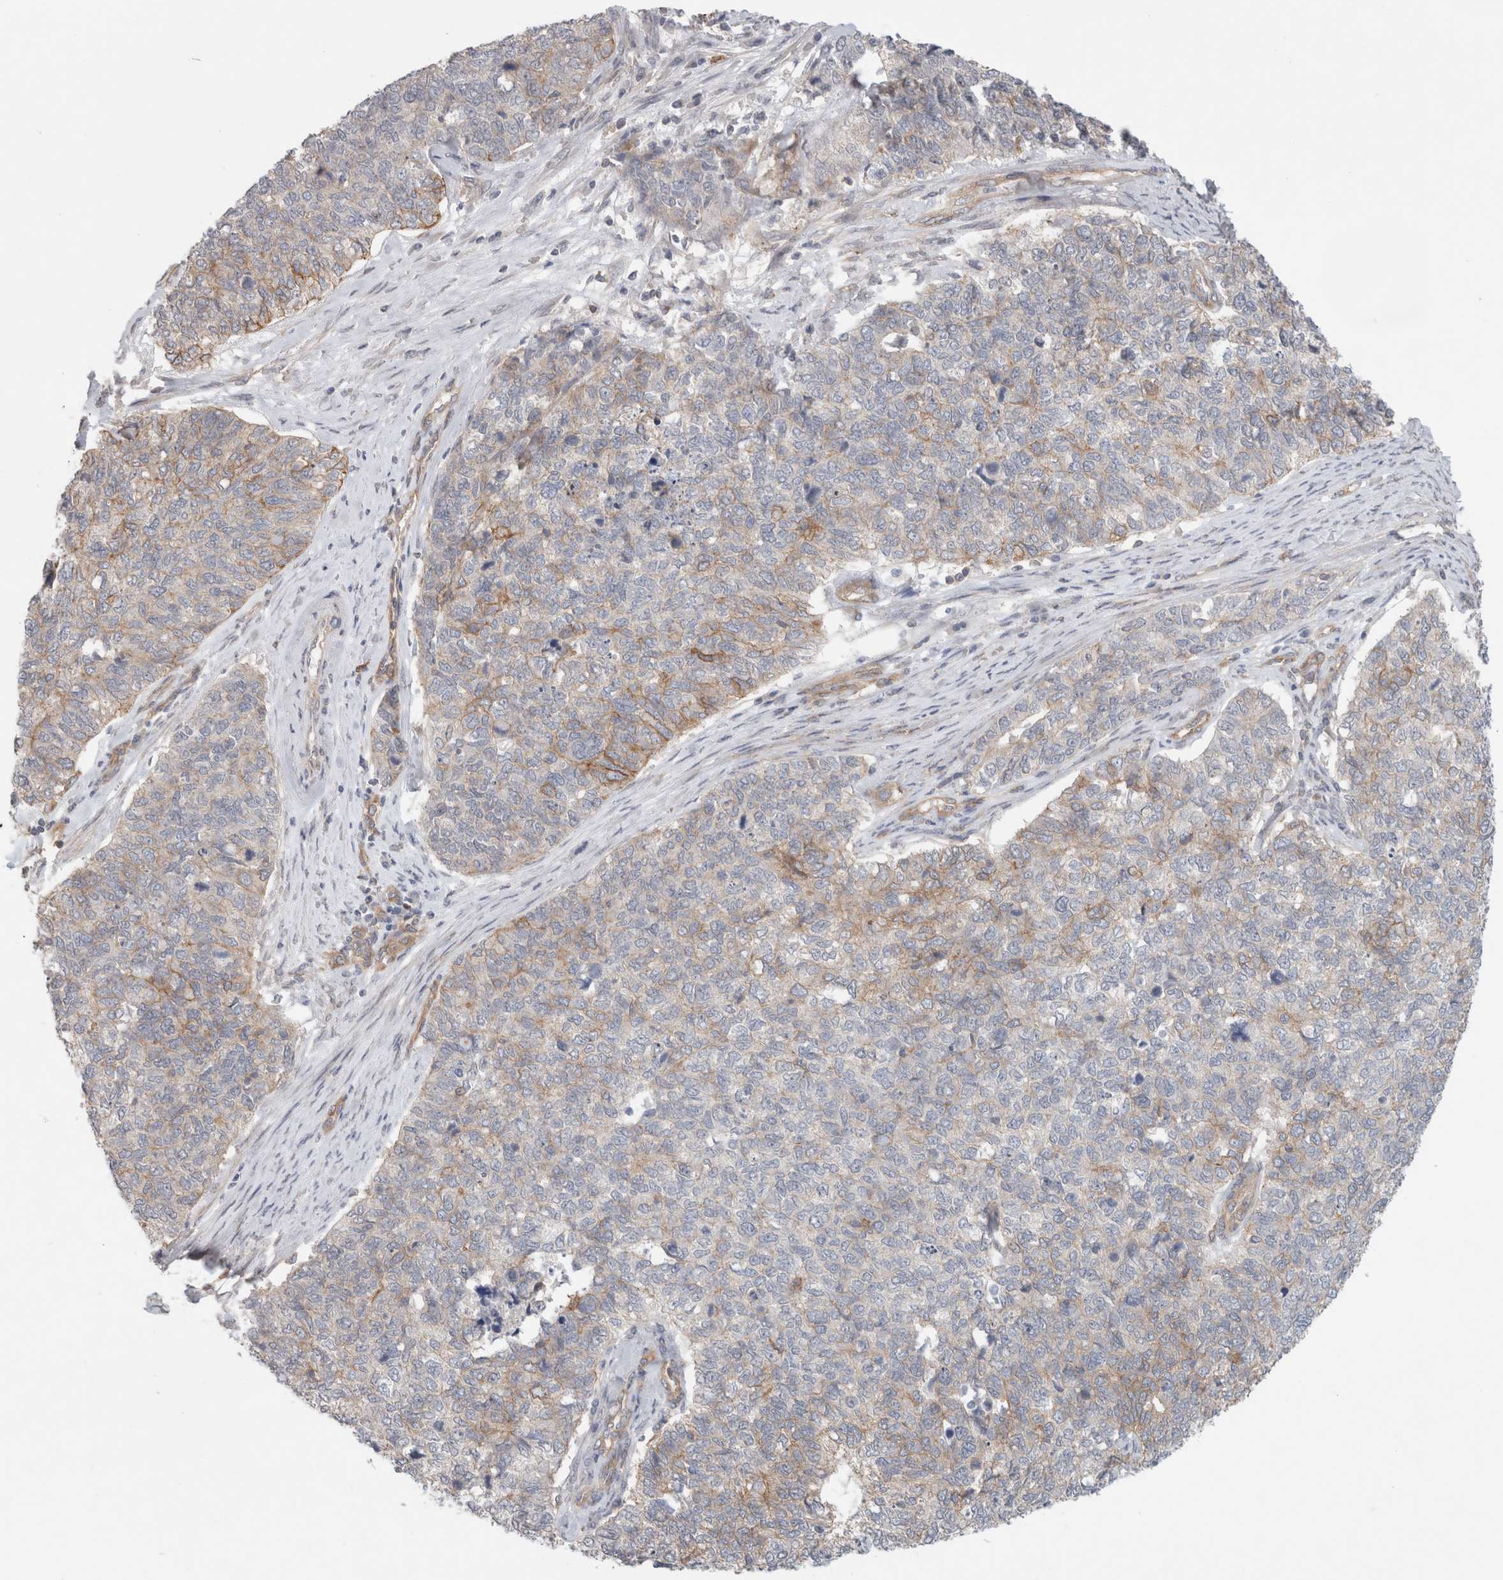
{"staining": {"intensity": "weak", "quantity": "<25%", "location": "cytoplasmic/membranous"}, "tissue": "cervical cancer", "cell_type": "Tumor cells", "image_type": "cancer", "snomed": [{"axis": "morphology", "description": "Squamous cell carcinoma, NOS"}, {"axis": "topography", "description": "Cervix"}], "caption": "There is no significant positivity in tumor cells of cervical squamous cell carcinoma. (Immunohistochemistry, brightfield microscopy, high magnification).", "gene": "RASAL2", "patient": {"sex": "female", "age": 63}}